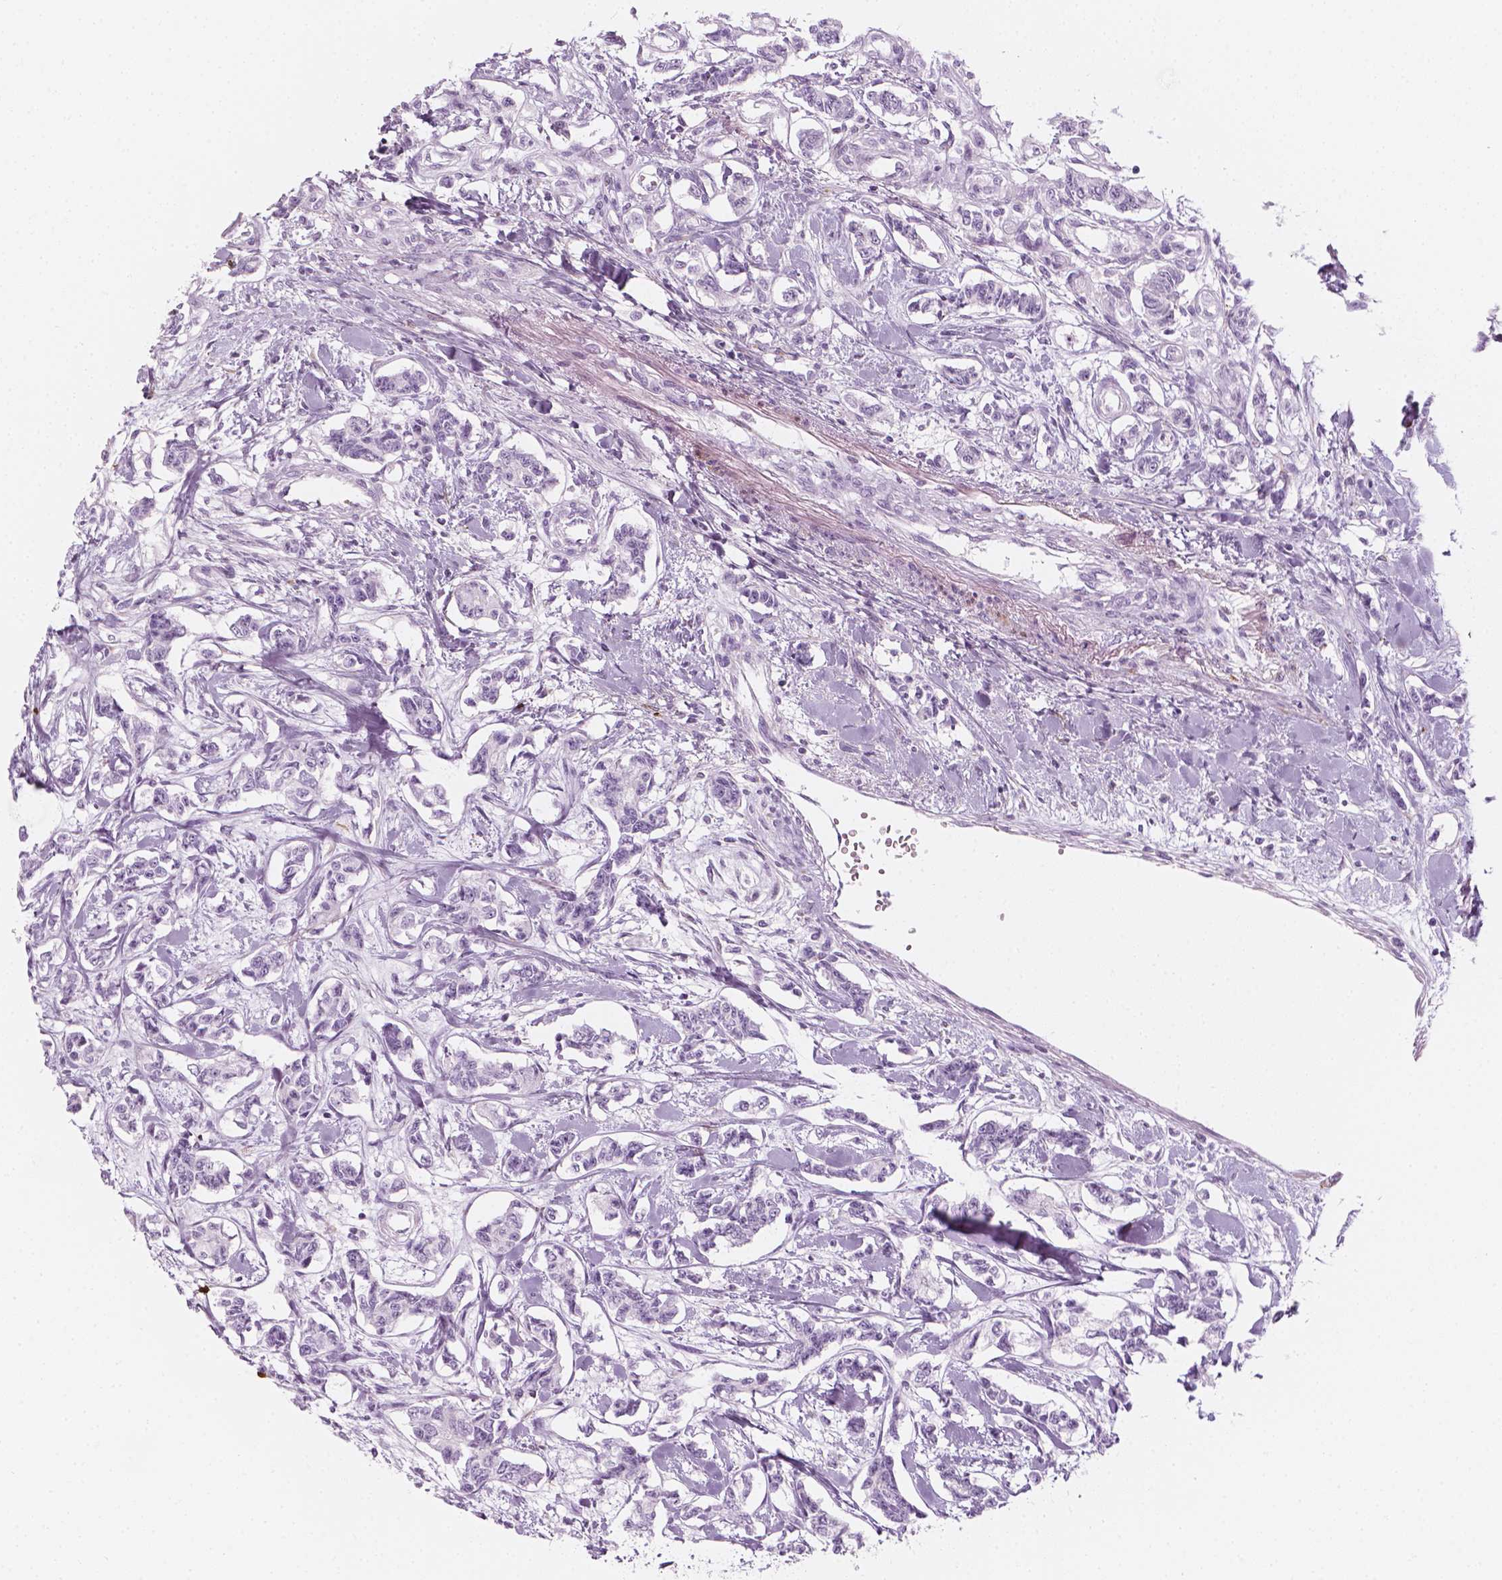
{"staining": {"intensity": "negative", "quantity": "none", "location": "none"}, "tissue": "carcinoid", "cell_type": "Tumor cells", "image_type": "cancer", "snomed": [{"axis": "morphology", "description": "Carcinoid, malignant, NOS"}, {"axis": "topography", "description": "Kidney"}], "caption": "Carcinoid was stained to show a protein in brown. There is no significant expression in tumor cells.", "gene": "CES1", "patient": {"sex": "female", "age": 41}}